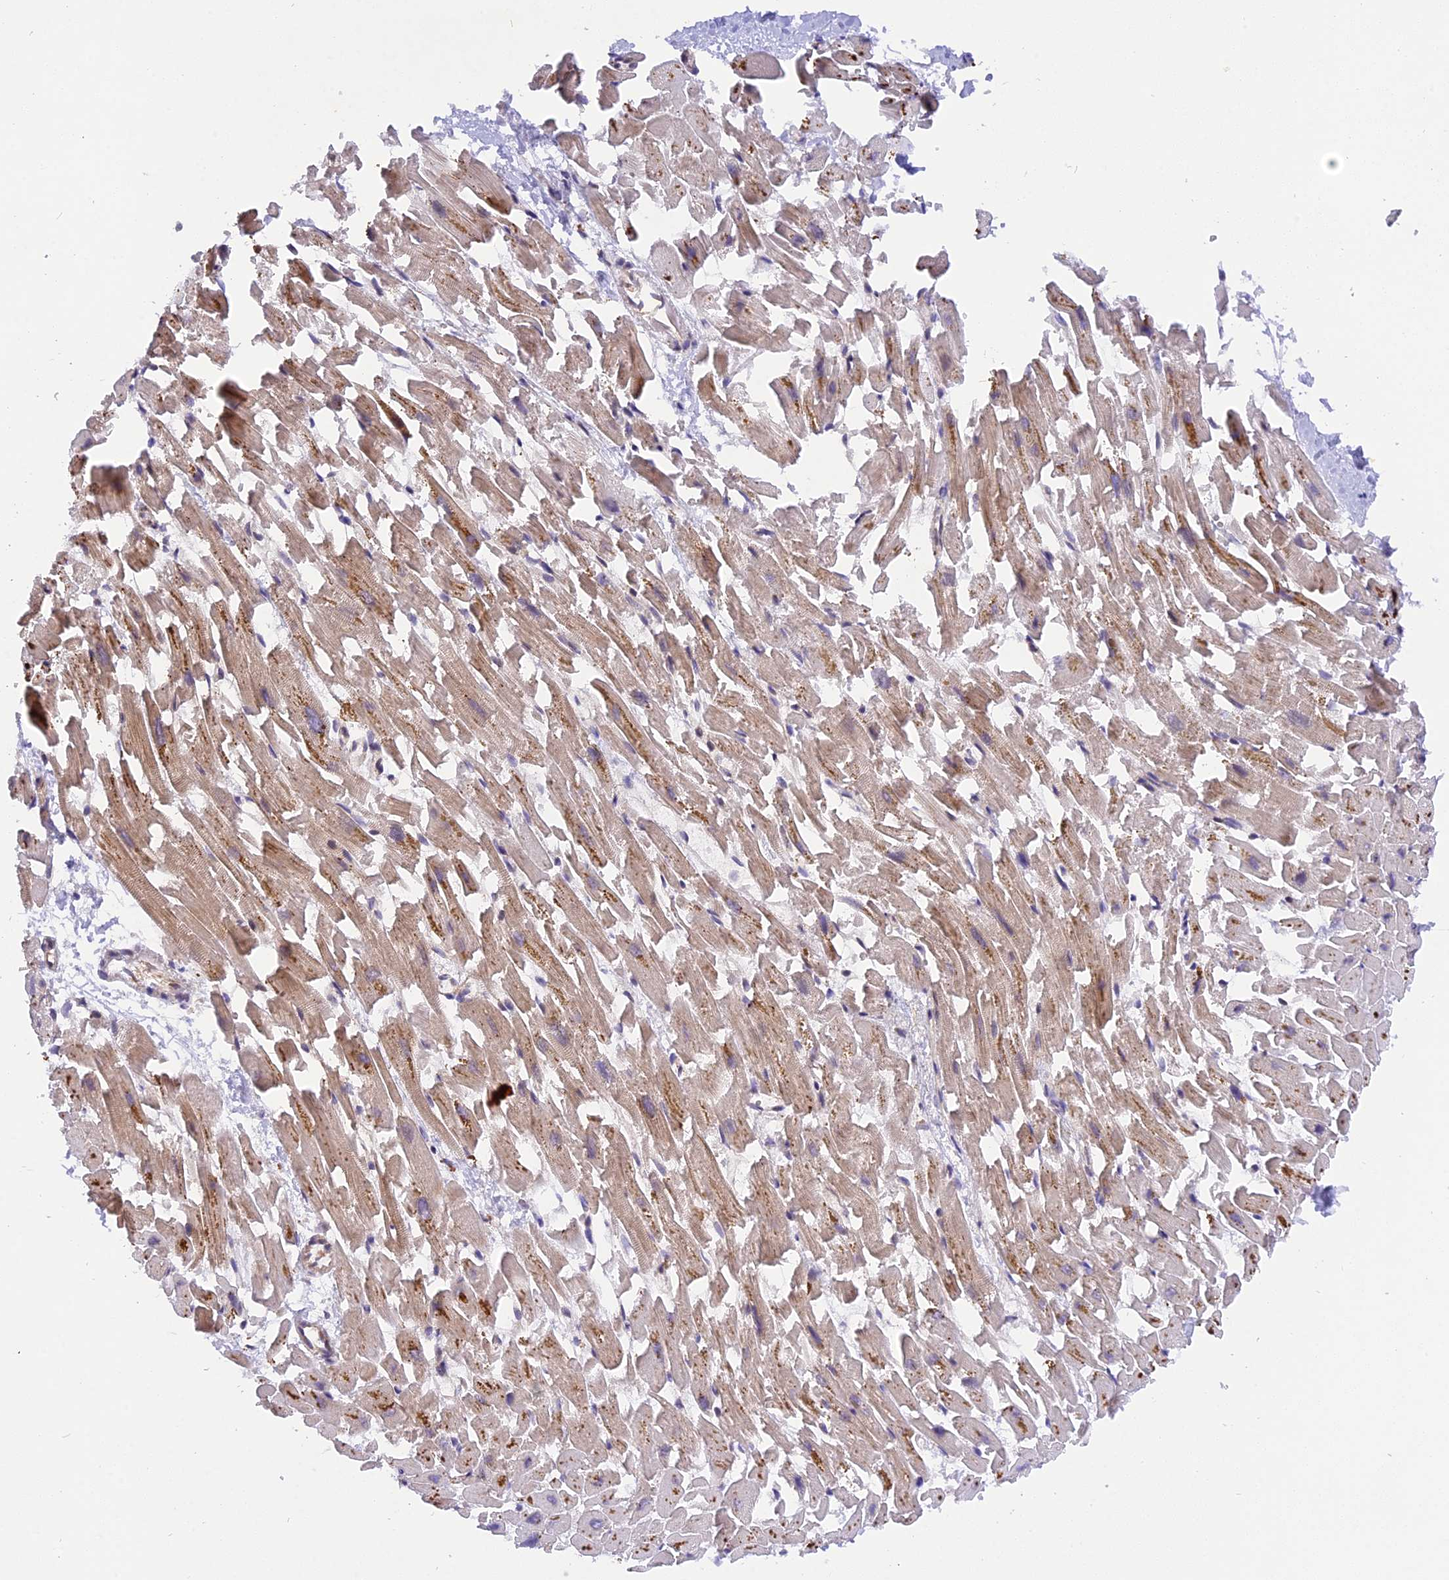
{"staining": {"intensity": "moderate", "quantity": "25%-75%", "location": "cytoplasmic/membranous"}, "tissue": "heart muscle", "cell_type": "Cardiomyocytes", "image_type": "normal", "snomed": [{"axis": "morphology", "description": "Normal tissue, NOS"}, {"axis": "topography", "description": "Heart"}], "caption": "Immunohistochemistry histopathology image of benign human heart muscle stained for a protein (brown), which displays medium levels of moderate cytoplasmic/membranous staining in approximately 25%-75% of cardiomyocytes.", "gene": "SAMD4A", "patient": {"sex": "female", "age": 64}}